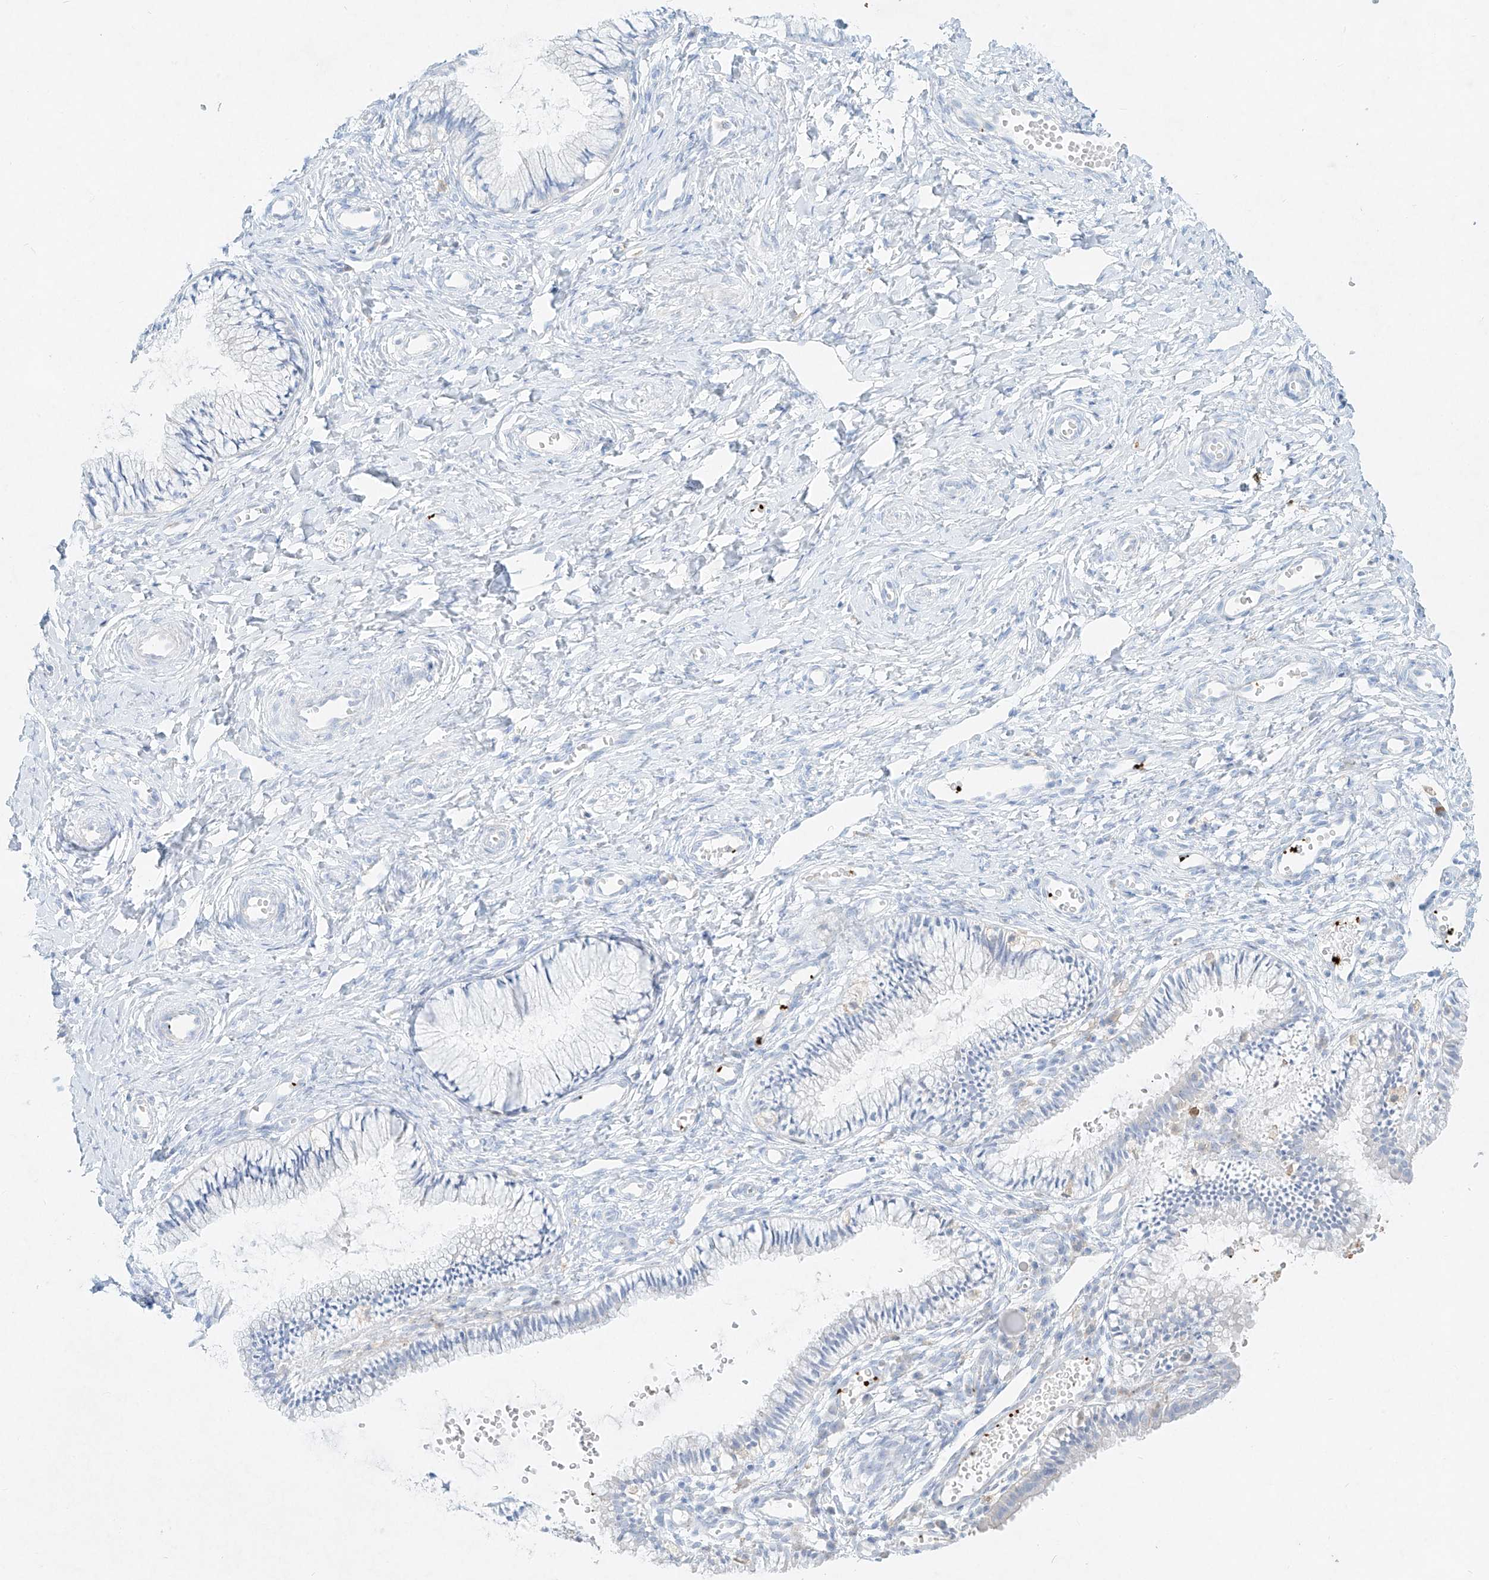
{"staining": {"intensity": "negative", "quantity": "none", "location": "none"}, "tissue": "cervix", "cell_type": "Glandular cells", "image_type": "normal", "snomed": [{"axis": "morphology", "description": "Normal tissue, NOS"}, {"axis": "topography", "description": "Cervix"}], "caption": "Histopathology image shows no protein positivity in glandular cells of benign cervix. (Stains: DAB (3,3'-diaminobenzidine) immunohistochemistry with hematoxylin counter stain, Microscopy: brightfield microscopy at high magnification).", "gene": "PLEK", "patient": {"sex": "female", "age": 27}}